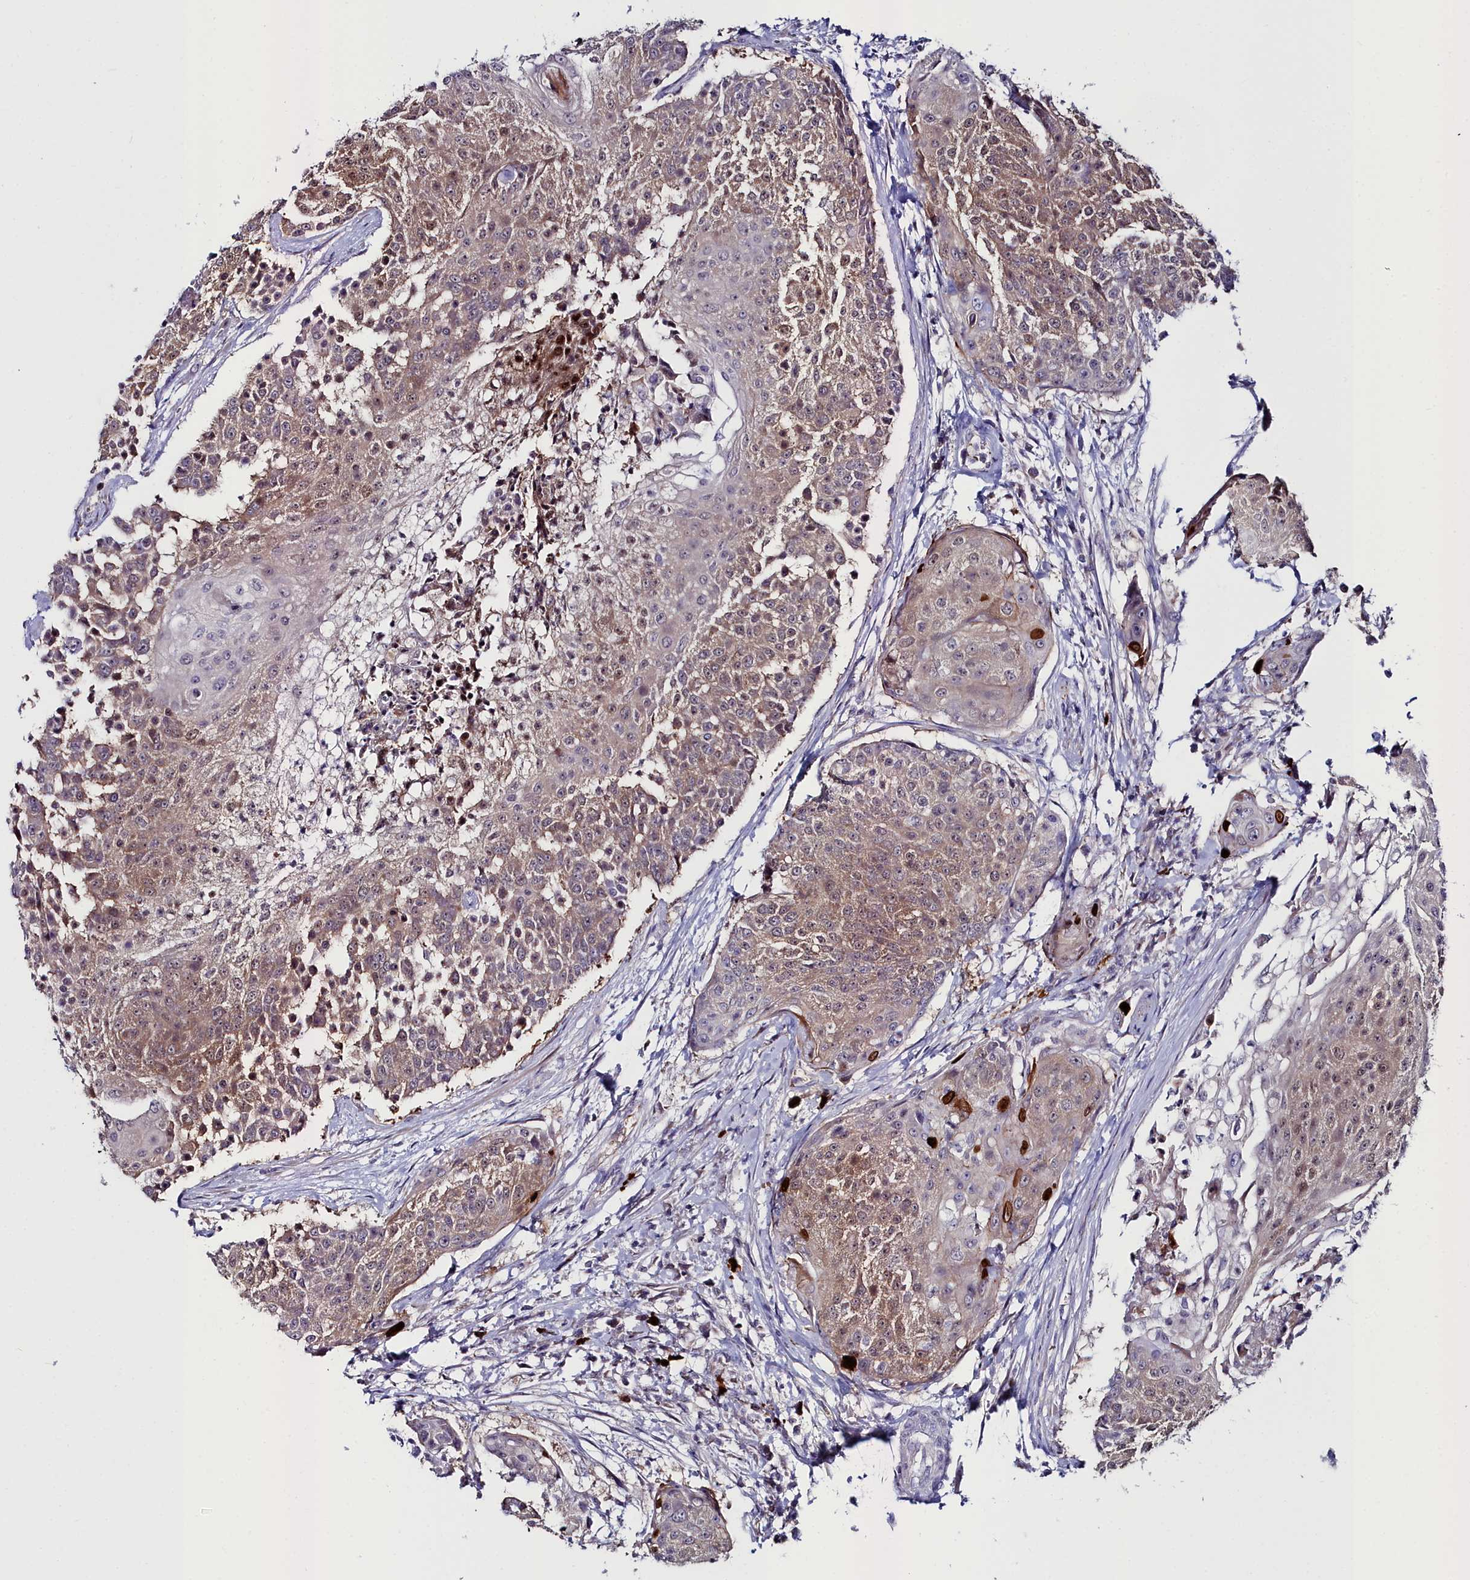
{"staining": {"intensity": "moderate", "quantity": "25%-75%", "location": "cytoplasmic/membranous,nuclear"}, "tissue": "urothelial cancer", "cell_type": "Tumor cells", "image_type": "cancer", "snomed": [{"axis": "morphology", "description": "Urothelial carcinoma, High grade"}, {"axis": "topography", "description": "Urinary bladder"}], "caption": "A brown stain labels moderate cytoplasmic/membranous and nuclear staining of a protein in high-grade urothelial carcinoma tumor cells.", "gene": "KCTD18", "patient": {"sex": "female", "age": 63}}